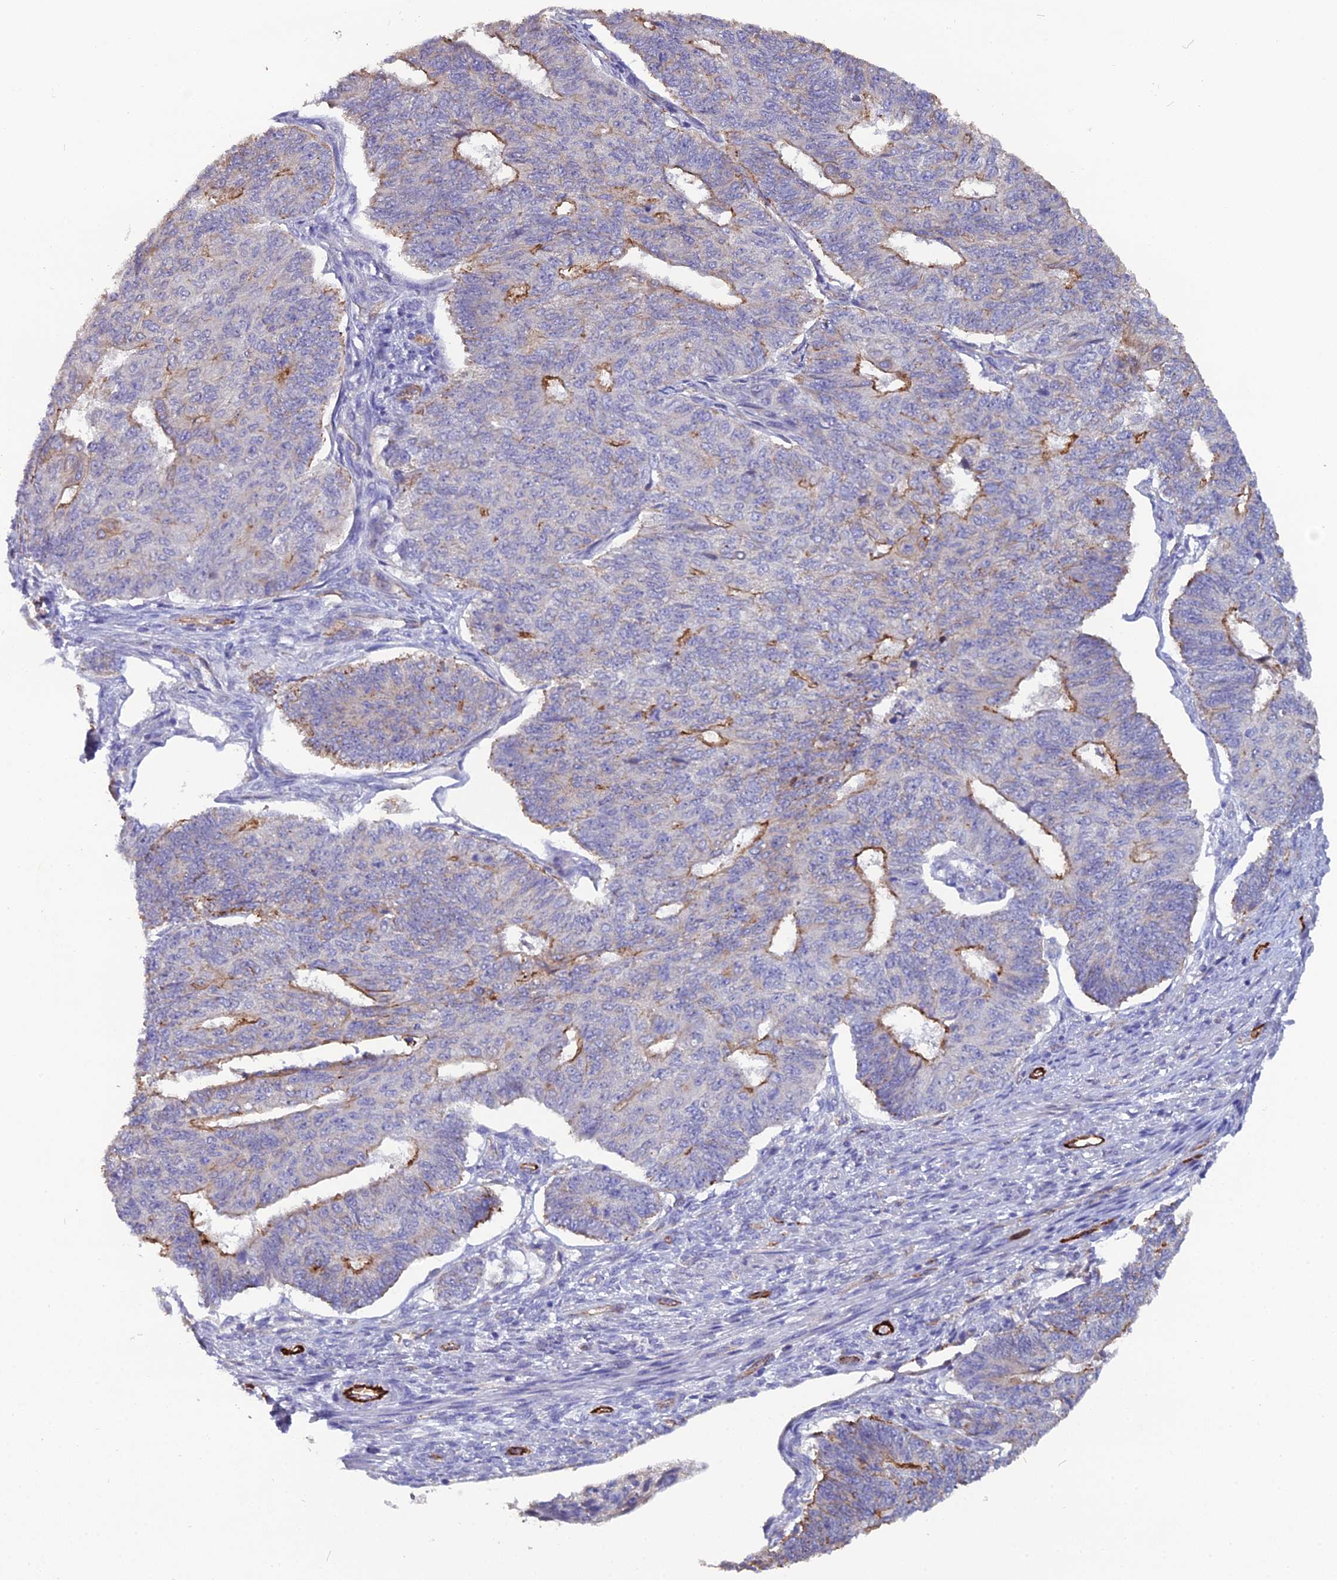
{"staining": {"intensity": "moderate", "quantity": "<25%", "location": "cytoplasmic/membranous"}, "tissue": "endometrial cancer", "cell_type": "Tumor cells", "image_type": "cancer", "snomed": [{"axis": "morphology", "description": "Adenocarcinoma, NOS"}, {"axis": "topography", "description": "Endometrium"}], "caption": "Endometrial cancer (adenocarcinoma) tissue reveals moderate cytoplasmic/membranous staining in approximately <25% of tumor cells", "gene": "CFAP47", "patient": {"sex": "female", "age": 32}}